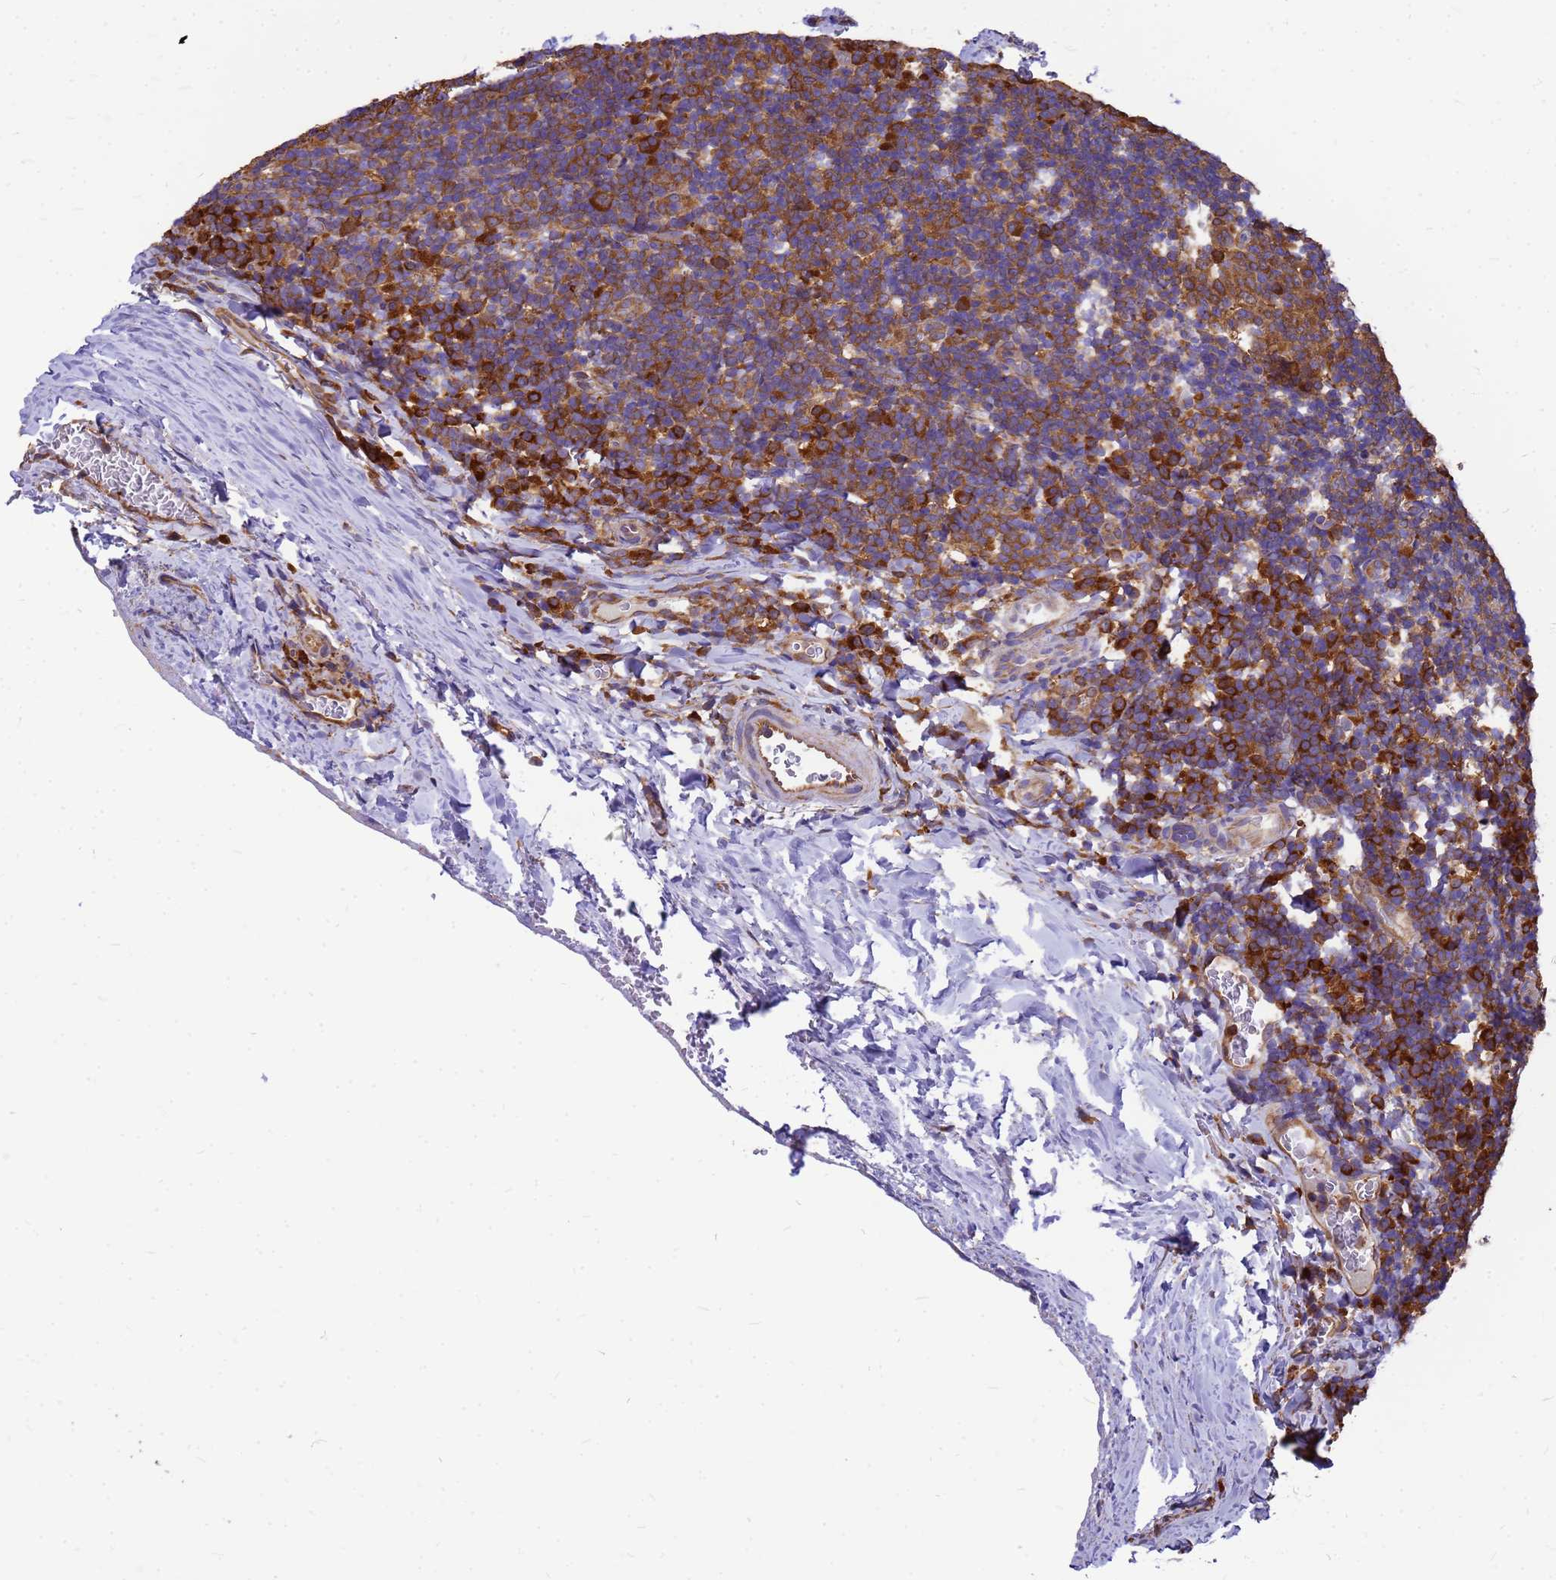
{"staining": {"intensity": "moderate", "quantity": ">75%", "location": "cytoplasmic/membranous"}, "tissue": "tonsil", "cell_type": "Germinal center cells", "image_type": "normal", "snomed": [{"axis": "morphology", "description": "Normal tissue, NOS"}, {"axis": "topography", "description": "Tonsil"}], "caption": "A micrograph showing moderate cytoplasmic/membranous staining in about >75% of germinal center cells in normal tonsil, as visualized by brown immunohistochemical staining.", "gene": "GID4", "patient": {"sex": "male", "age": 17}}